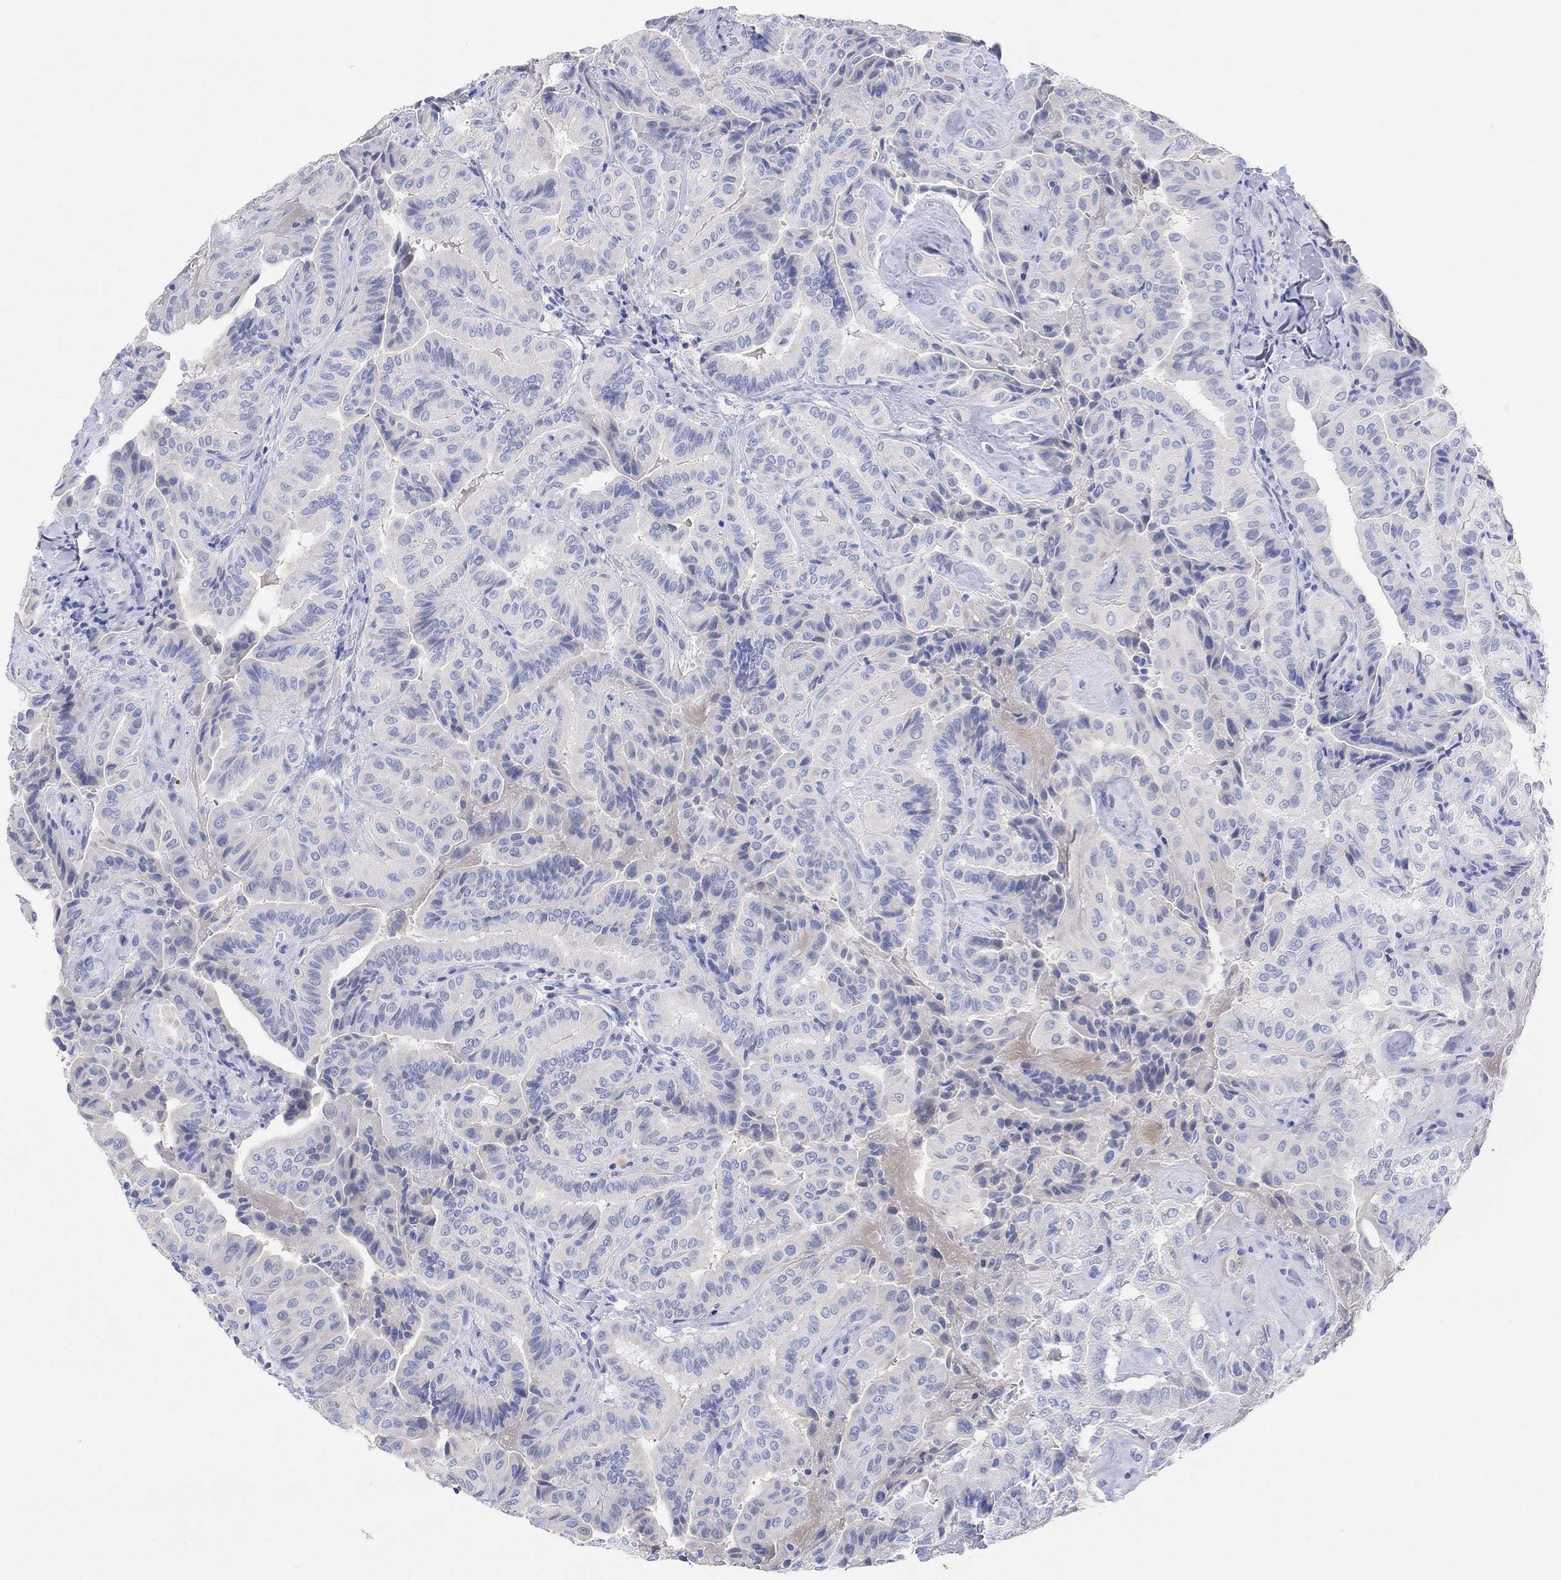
{"staining": {"intensity": "negative", "quantity": "none", "location": "none"}, "tissue": "thyroid cancer", "cell_type": "Tumor cells", "image_type": "cancer", "snomed": [{"axis": "morphology", "description": "Papillary adenocarcinoma, NOS"}, {"axis": "topography", "description": "Thyroid gland"}], "caption": "Tumor cells are negative for brown protein staining in papillary adenocarcinoma (thyroid). (Brightfield microscopy of DAB IHC at high magnification).", "gene": "TYR", "patient": {"sex": "female", "age": 68}}